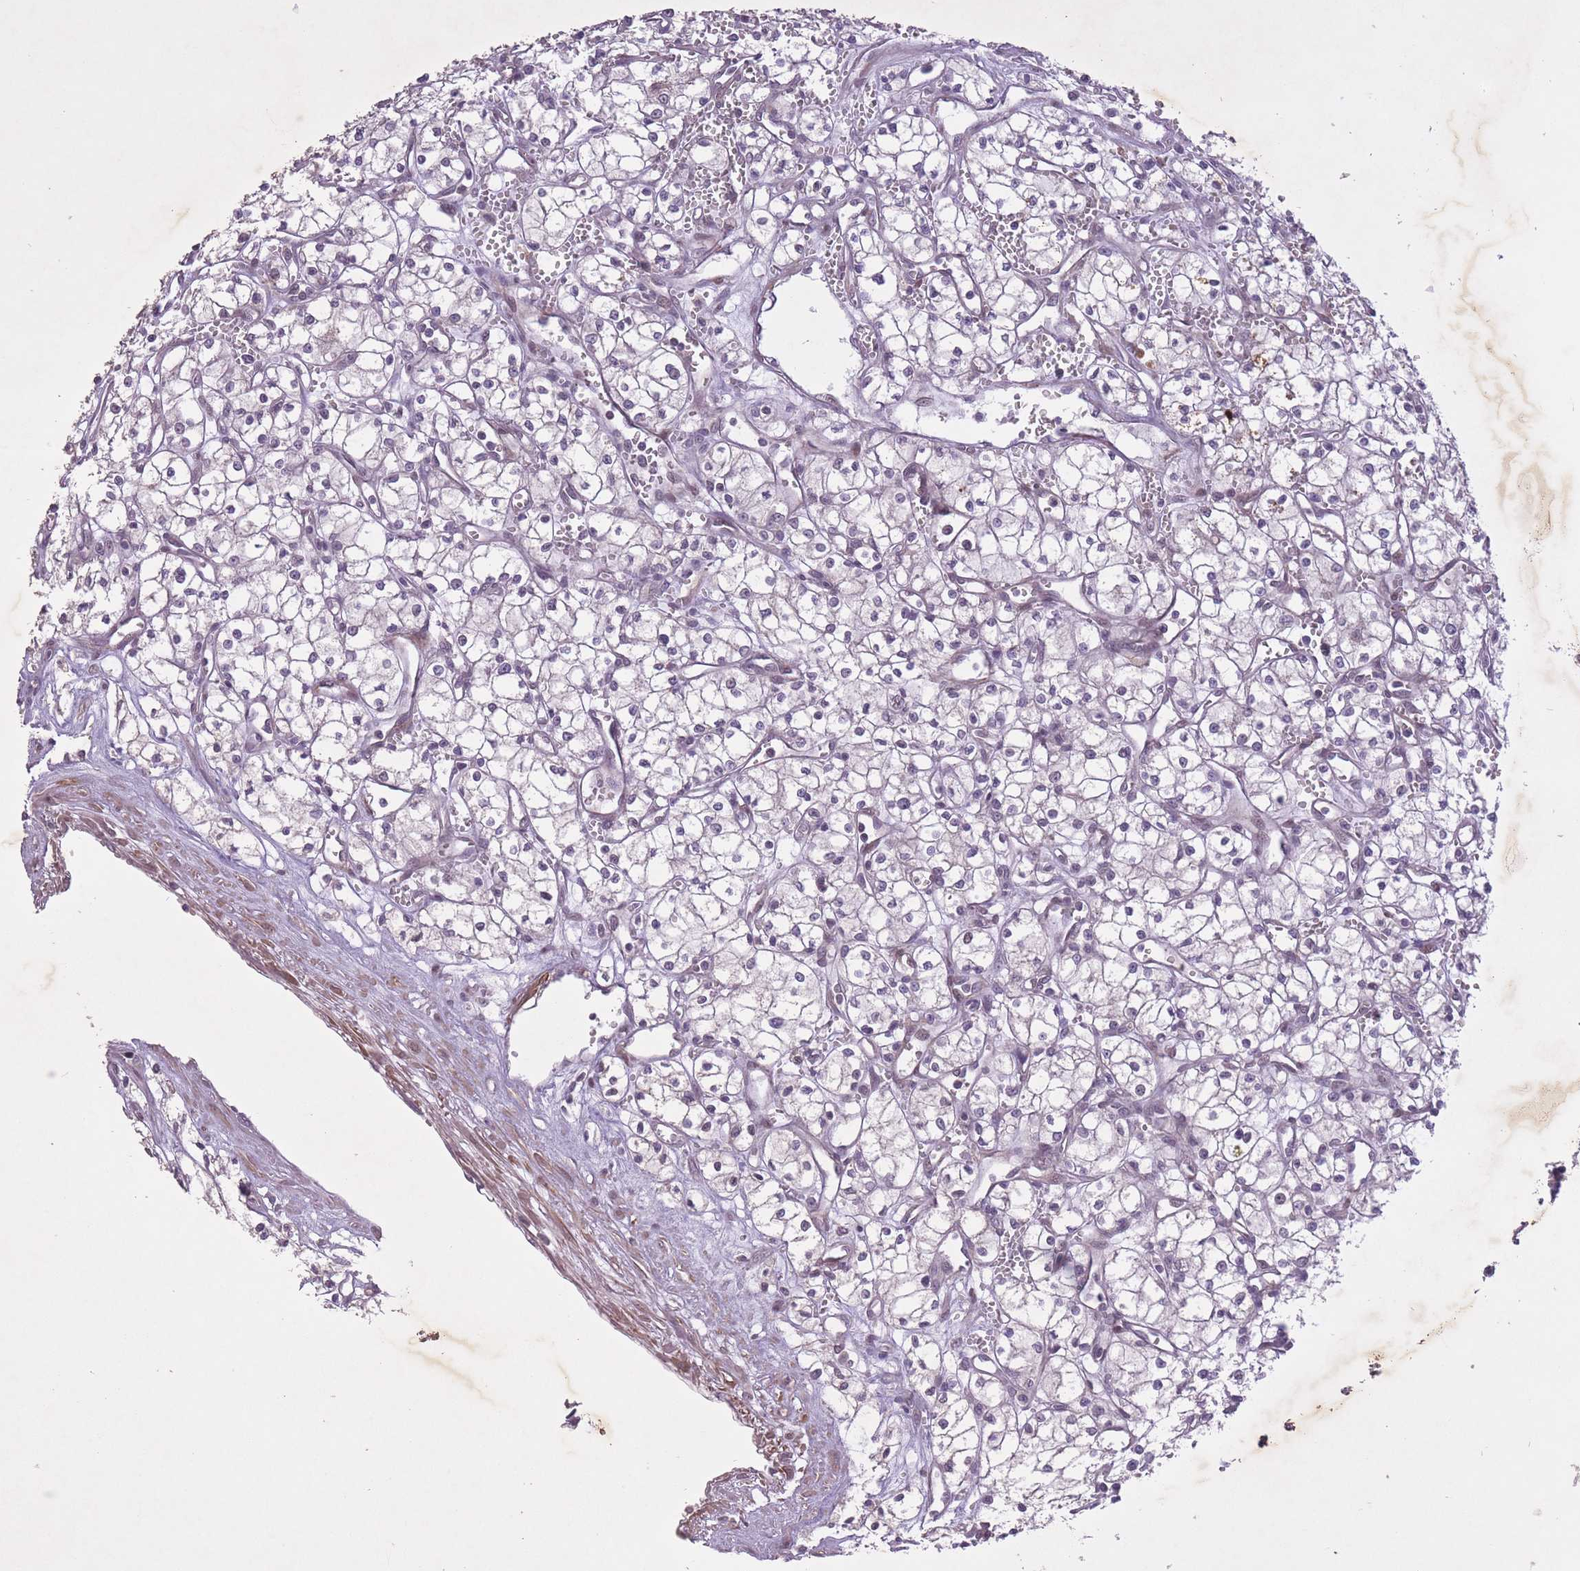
{"staining": {"intensity": "weak", "quantity": "25%-75%", "location": "nuclear"}, "tissue": "renal cancer", "cell_type": "Tumor cells", "image_type": "cancer", "snomed": [{"axis": "morphology", "description": "Adenocarcinoma, NOS"}, {"axis": "topography", "description": "Kidney"}], "caption": "Immunohistochemistry (IHC) photomicrograph of neoplastic tissue: human renal cancer stained using IHC exhibits low levels of weak protein expression localized specifically in the nuclear of tumor cells, appearing as a nuclear brown color.", "gene": "CBX6", "patient": {"sex": "male", "age": 59}}